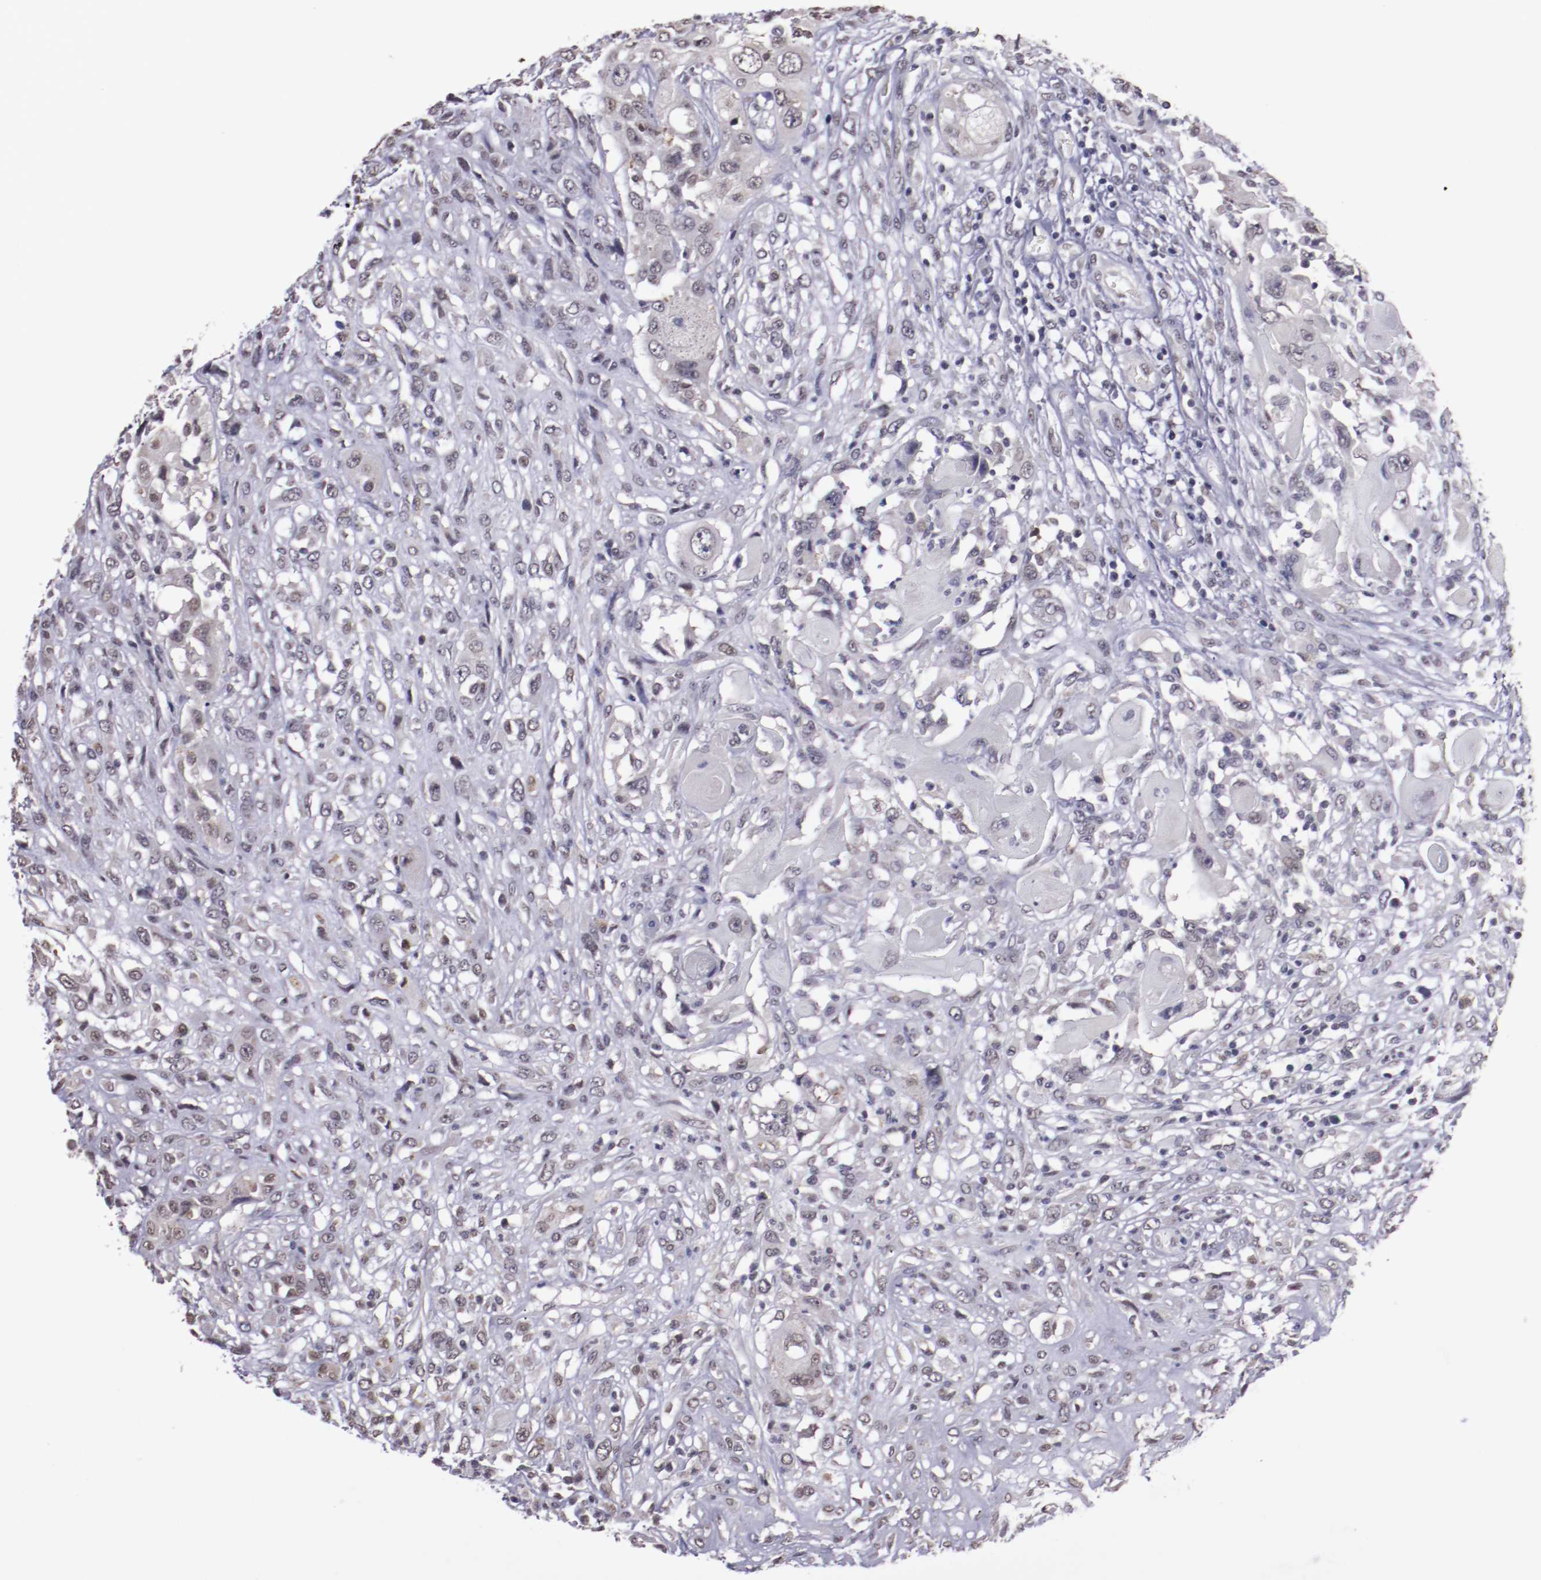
{"staining": {"intensity": "weak", "quantity": "25%-75%", "location": "nuclear"}, "tissue": "head and neck cancer", "cell_type": "Tumor cells", "image_type": "cancer", "snomed": [{"axis": "morphology", "description": "Neoplasm, malignant, NOS"}, {"axis": "topography", "description": "Salivary gland"}, {"axis": "topography", "description": "Head-Neck"}], "caption": "An image of malignant neoplasm (head and neck) stained for a protein displays weak nuclear brown staining in tumor cells.", "gene": "NRXN3", "patient": {"sex": "male", "age": 43}}